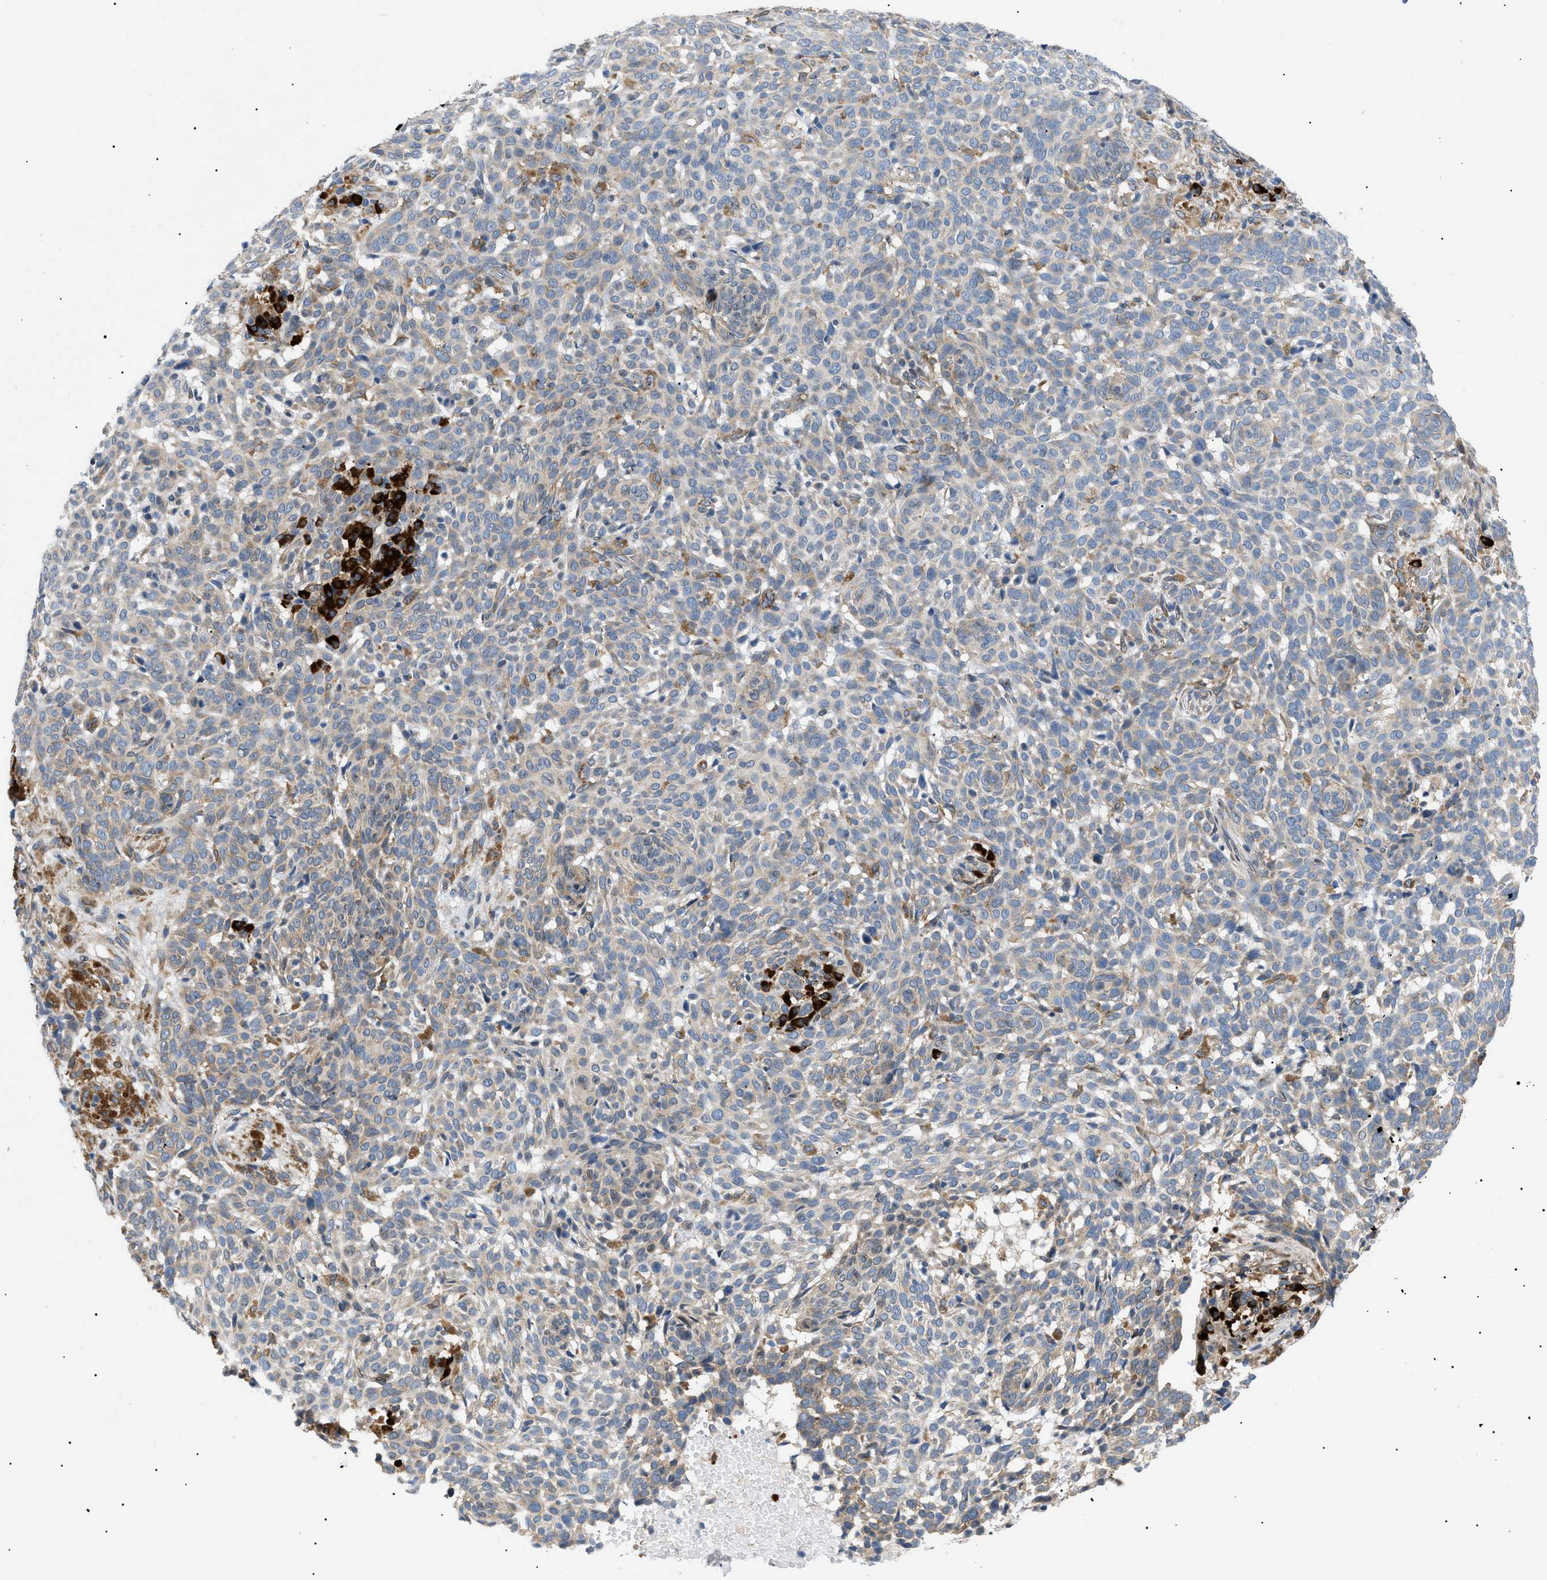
{"staining": {"intensity": "weak", "quantity": "<25%", "location": "cytoplasmic/membranous"}, "tissue": "skin cancer", "cell_type": "Tumor cells", "image_type": "cancer", "snomed": [{"axis": "morphology", "description": "Basal cell carcinoma"}, {"axis": "topography", "description": "Skin"}], "caption": "Human skin basal cell carcinoma stained for a protein using IHC reveals no positivity in tumor cells.", "gene": "DERL1", "patient": {"sex": "male", "age": 85}}